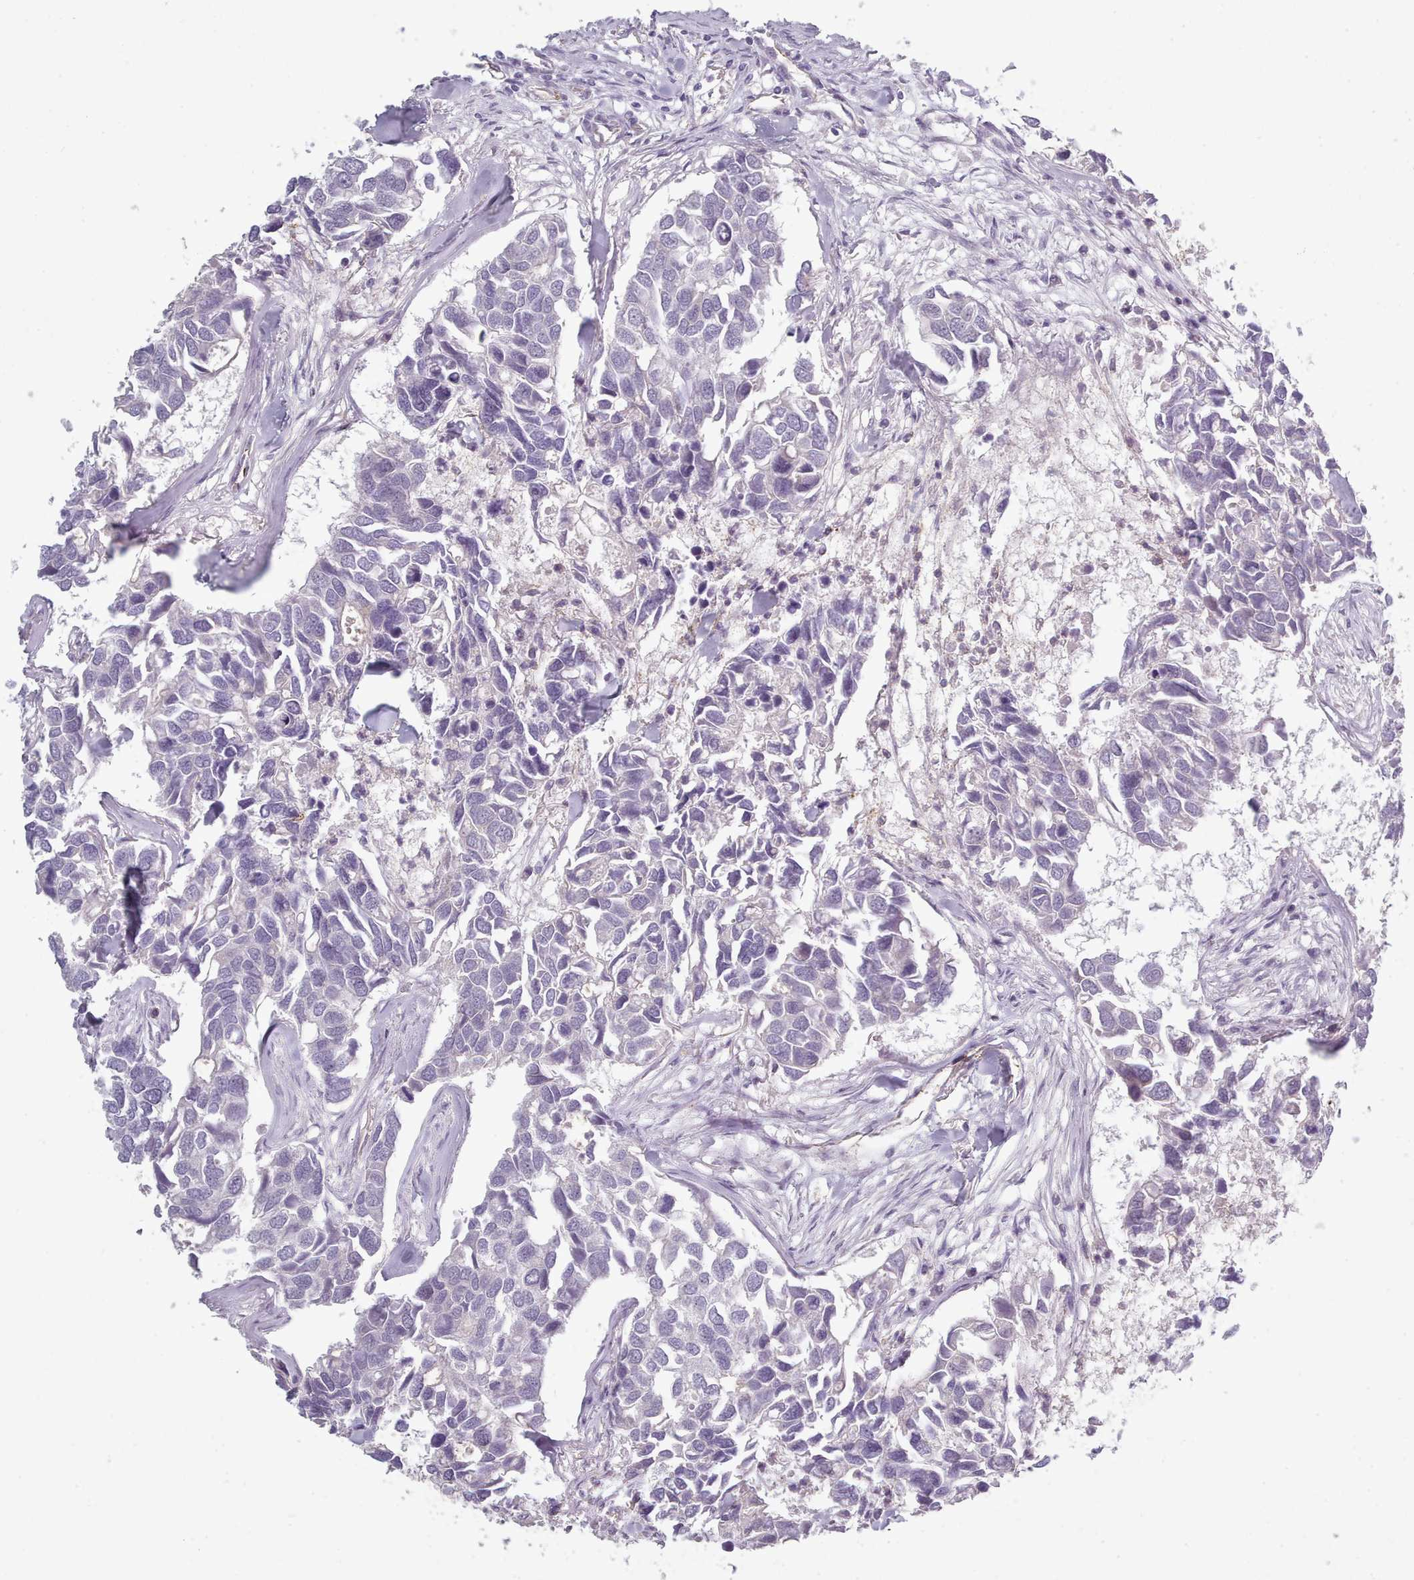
{"staining": {"intensity": "negative", "quantity": "none", "location": "none"}, "tissue": "breast cancer", "cell_type": "Tumor cells", "image_type": "cancer", "snomed": [{"axis": "morphology", "description": "Duct carcinoma"}, {"axis": "topography", "description": "Breast"}], "caption": "The immunohistochemistry photomicrograph has no significant staining in tumor cells of invasive ductal carcinoma (breast) tissue.", "gene": "CD300LF", "patient": {"sex": "female", "age": 83}}